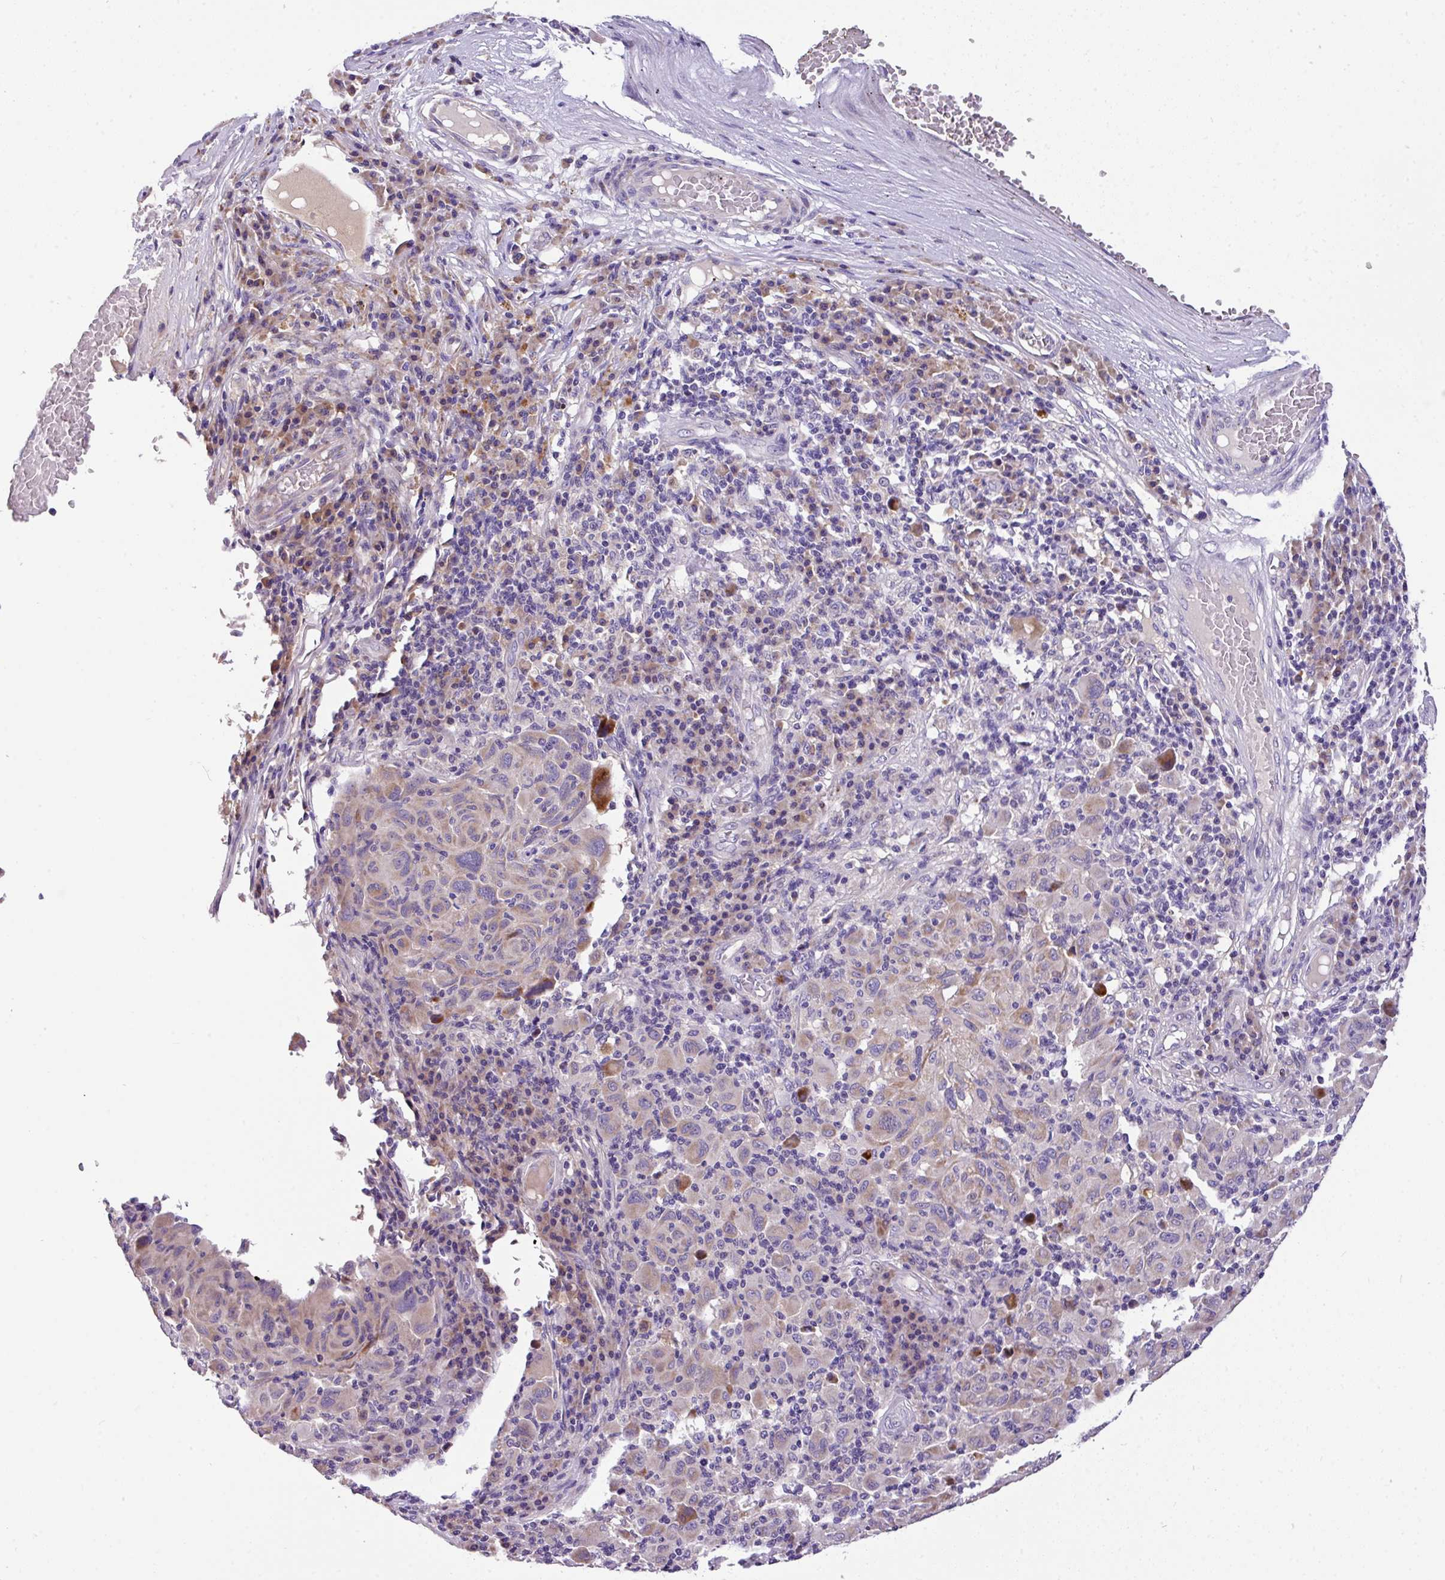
{"staining": {"intensity": "negative", "quantity": "none", "location": "none"}, "tissue": "melanoma", "cell_type": "Tumor cells", "image_type": "cancer", "snomed": [{"axis": "morphology", "description": "Malignant melanoma, NOS"}, {"axis": "topography", "description": "Skin"}], "caption": "The image exhibits no staining of tumor cells in melanoma.", "gene": "ANXA2R", "patient": {"sex": "male", "age": 53}}